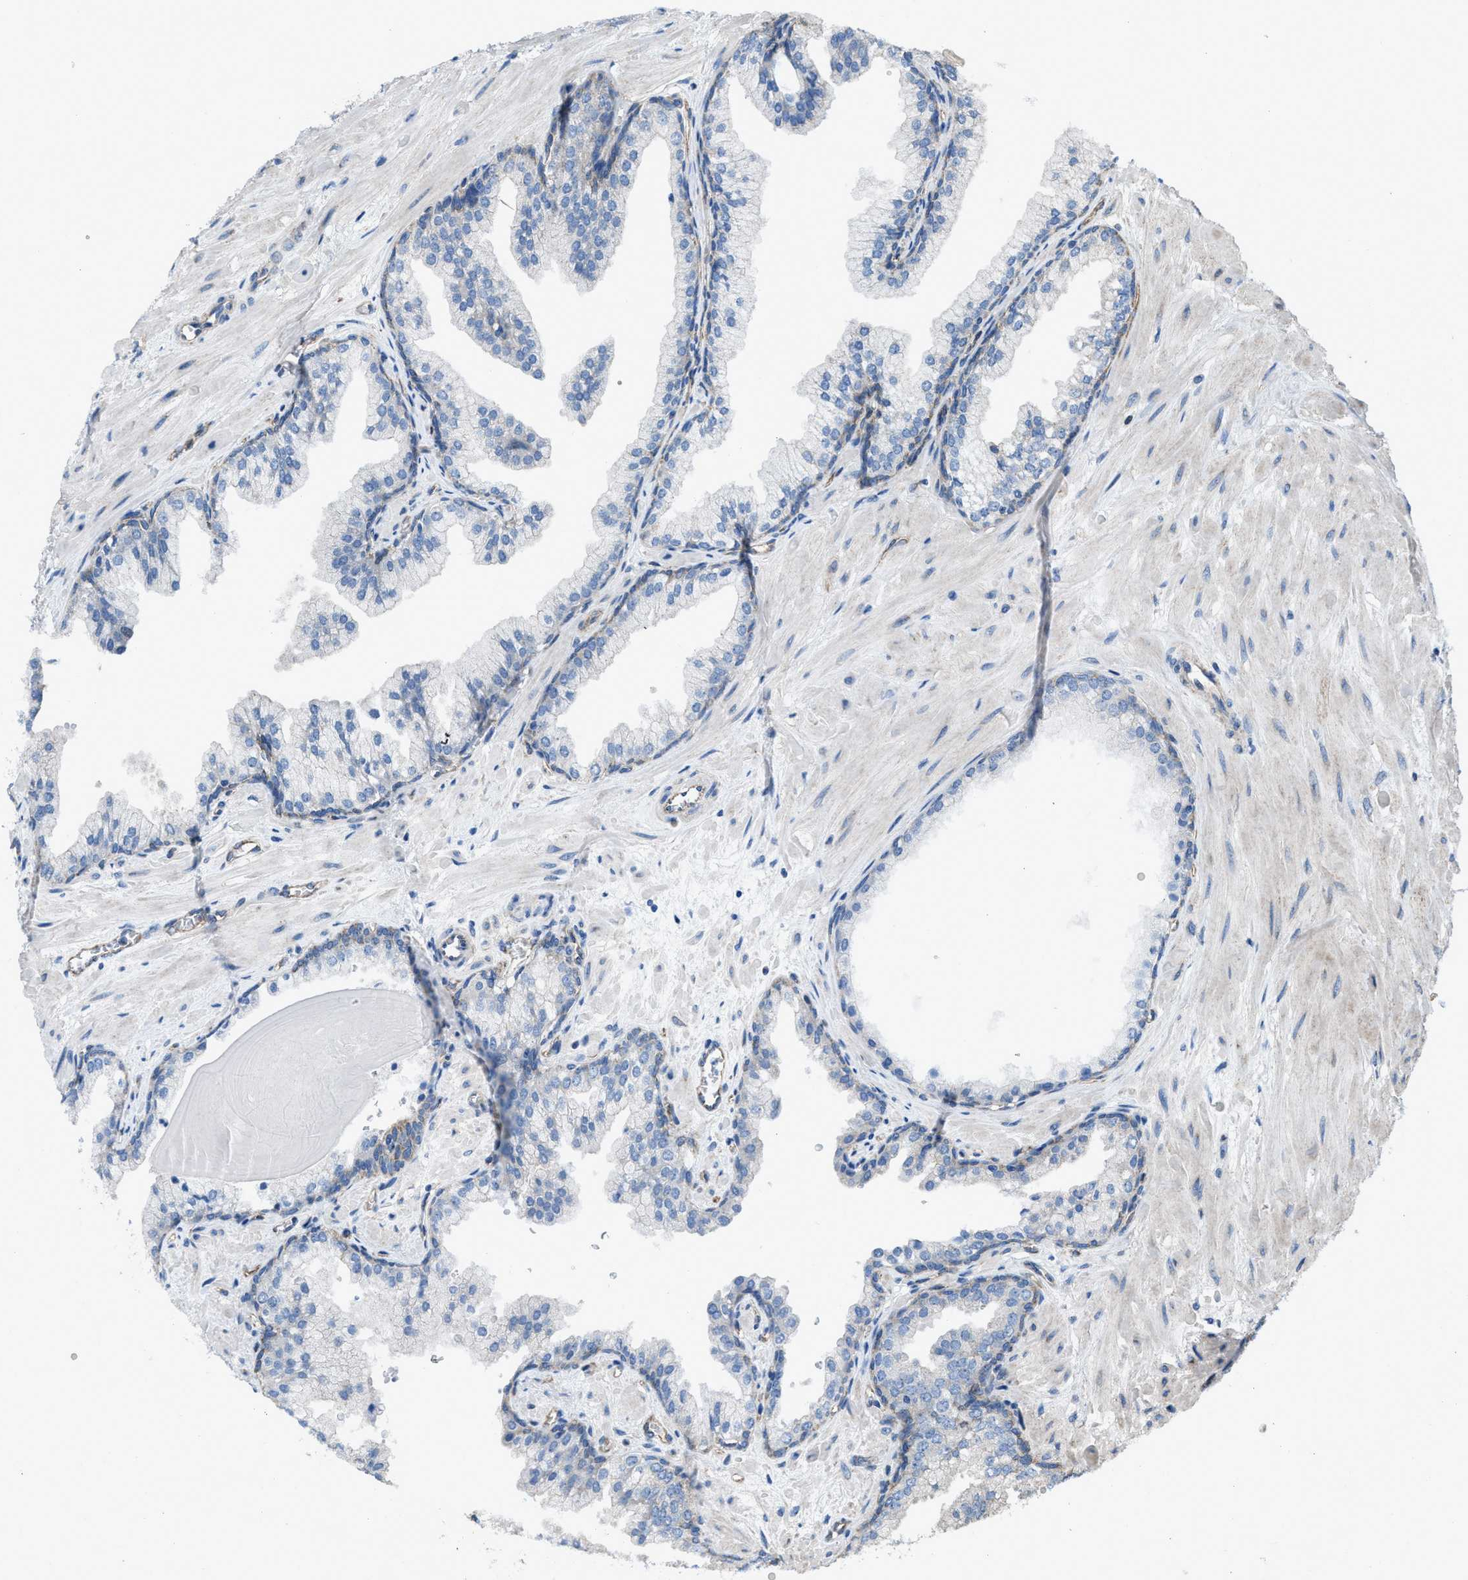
{"staining": {"intensity": "negative", "quantity": "none", "location": "none"}, "tissue": "prostate cancer", "cell_type": "Tumor cells", "image_type": "cancer", "snomed": [{"axis": "morphology", "description": "Adenocarcinoma, Low grade"}, {"axis": "topography", "description": "Prostate"}], "caption": "This is an immunohistochemistry (IHC) histopathology image of human prostate low-grade adenocarcinoma. There is no expression in tumor cells.", "gene": "DOLPP1", "patient": {"sex": "male", "age": 53}}